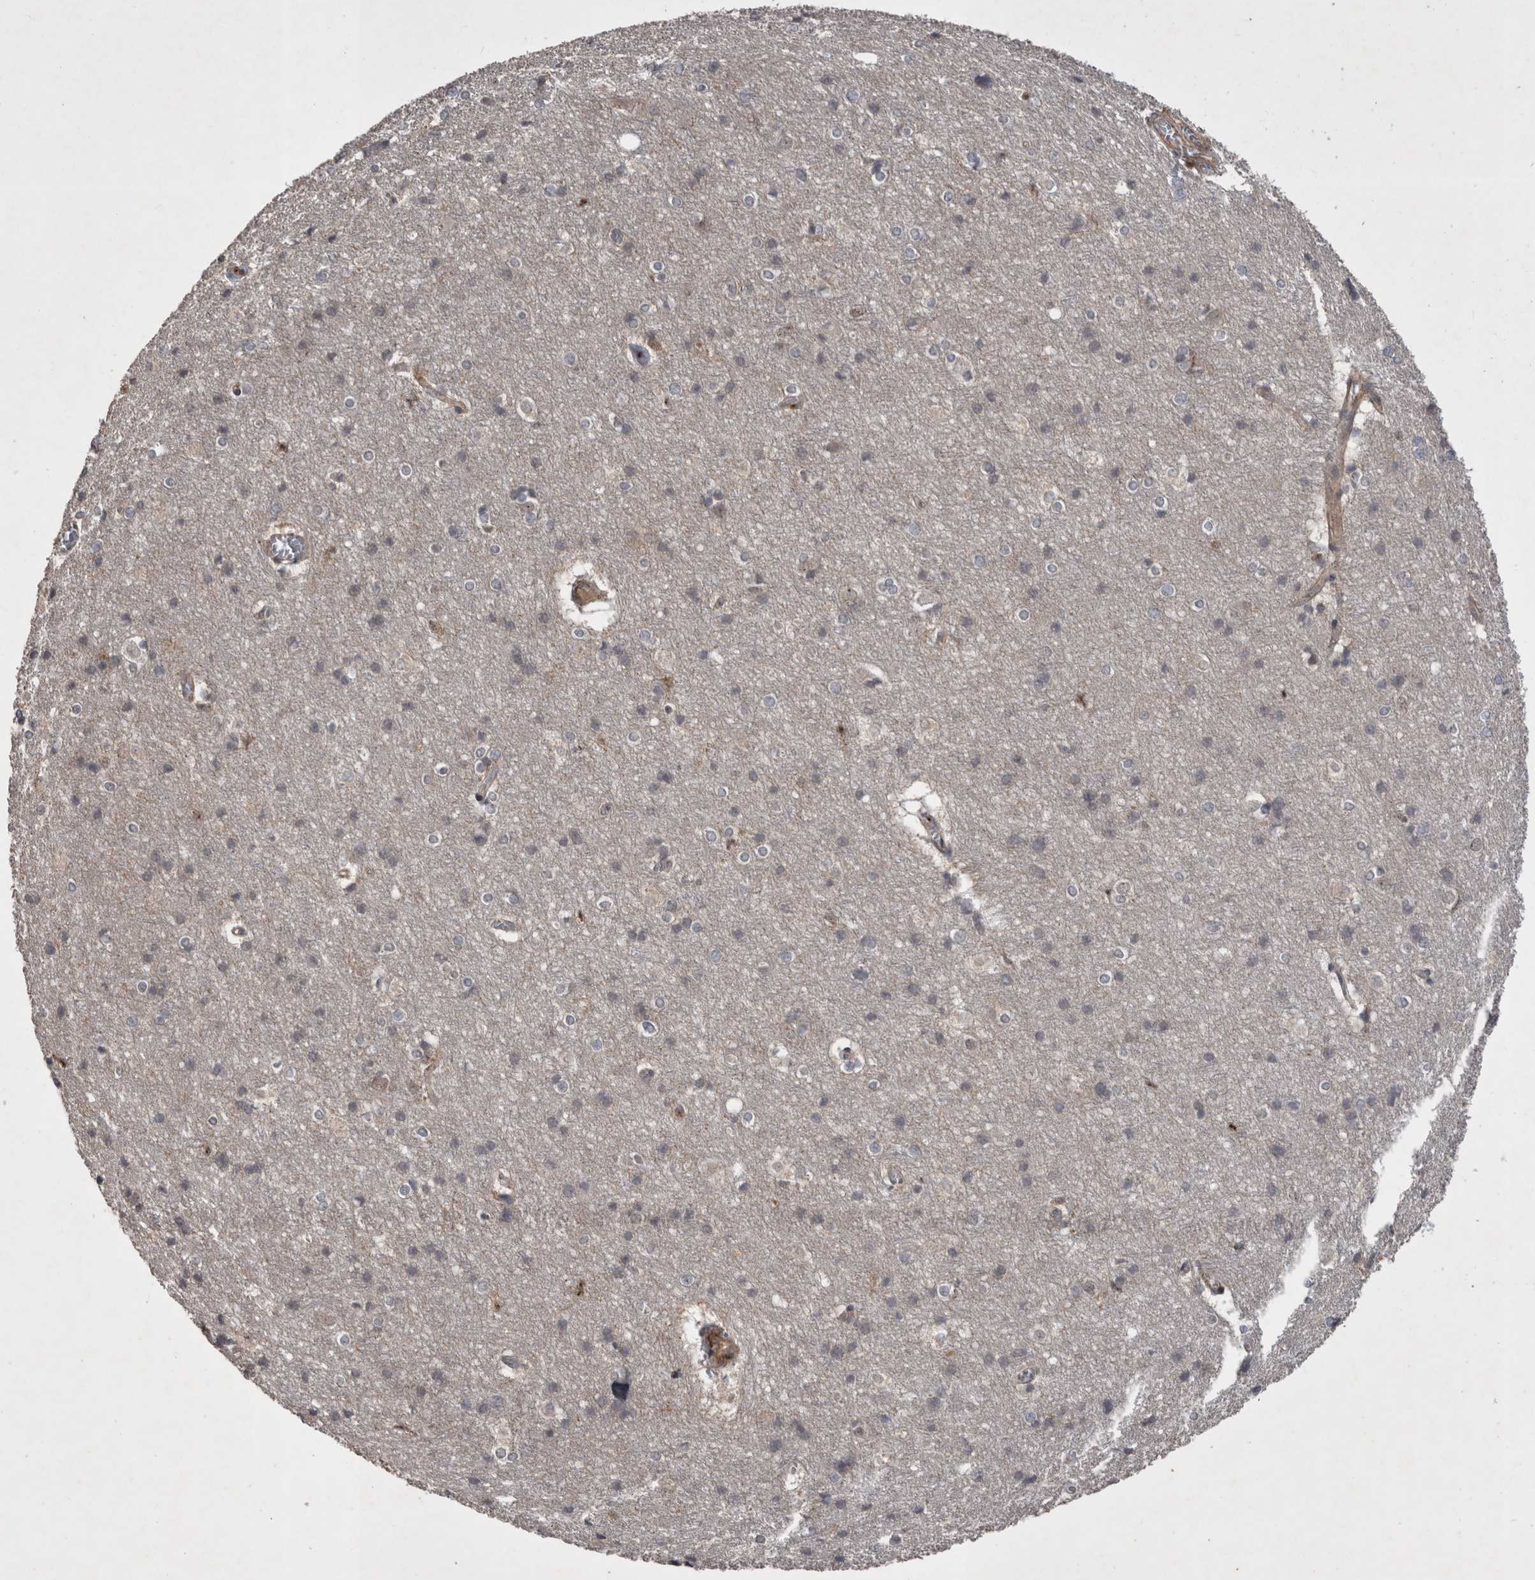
{"staining": {"intensity": "negative", "quantity": "none", "location": "none"}, "tissue": "cerebral cortex", "cell_type": "Endothelial cells", "image_type": "normal", "snomed": [{"axis": "morphology", "description": "Normal tissue, NOS"}, {"axis": "topography", "description": "Cerebral cortex"}], "caption": "Cerebral cortex stained for a protein using immunohistochemistry exhibits no expression endothelial cells.", "gene": "SPATA48", "patient": {"sex": "male", "age": 54}}